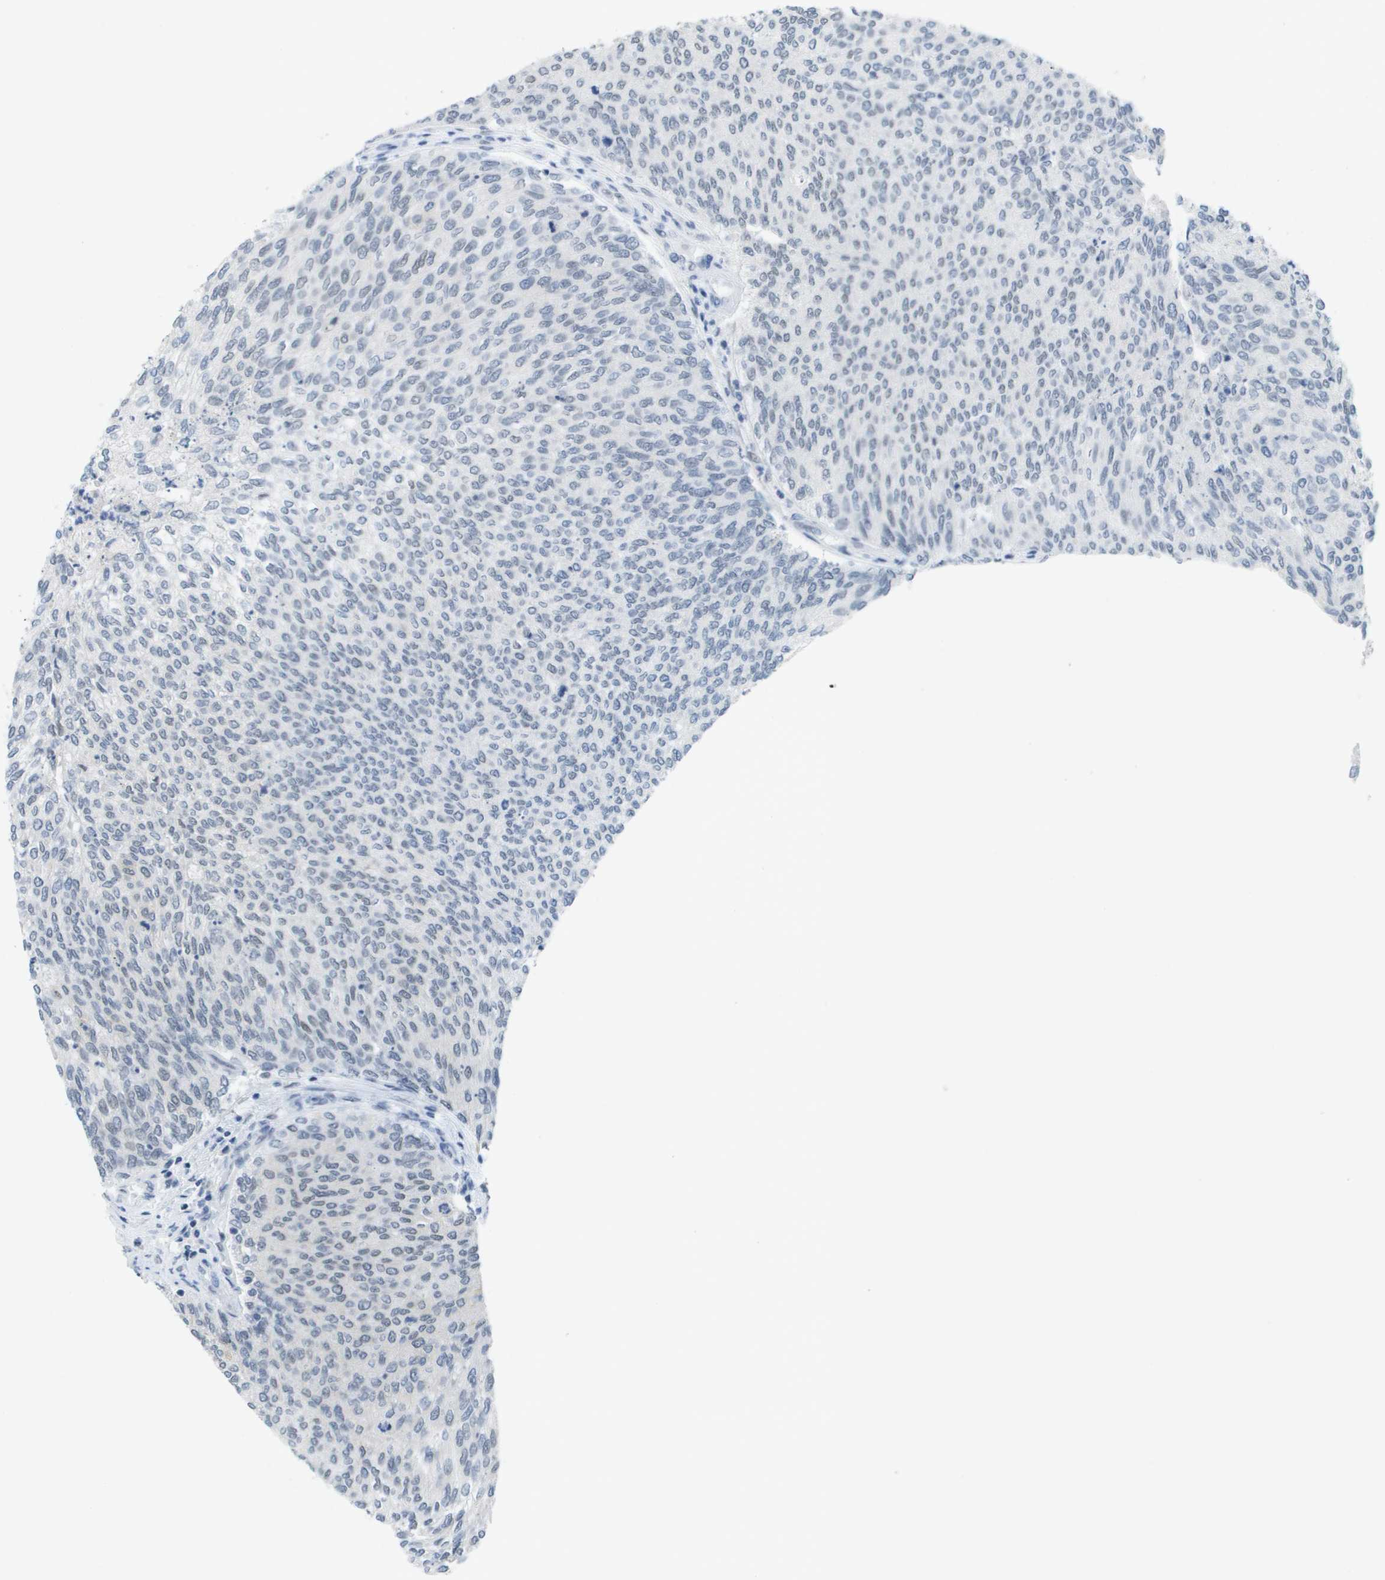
{"staining": {"intensity": "weak", "quantity": "<25%", "location": "nuclear"}, "tissue": "urothelial cancer", "cell_type": "Tumor cells", "image_type": "cancer", "snomed": [{"axis": "morphology", "description": "Urothelial carcinoma, Low grade"}, {"axis": "topography", "description": "Urinary bladder"}], "caption": "There is no significant staining in tumor cells of urothelial carcinoma (low-grade).", "gene": "TP53RK", "patient": {"sex": "female", "age": 79}}